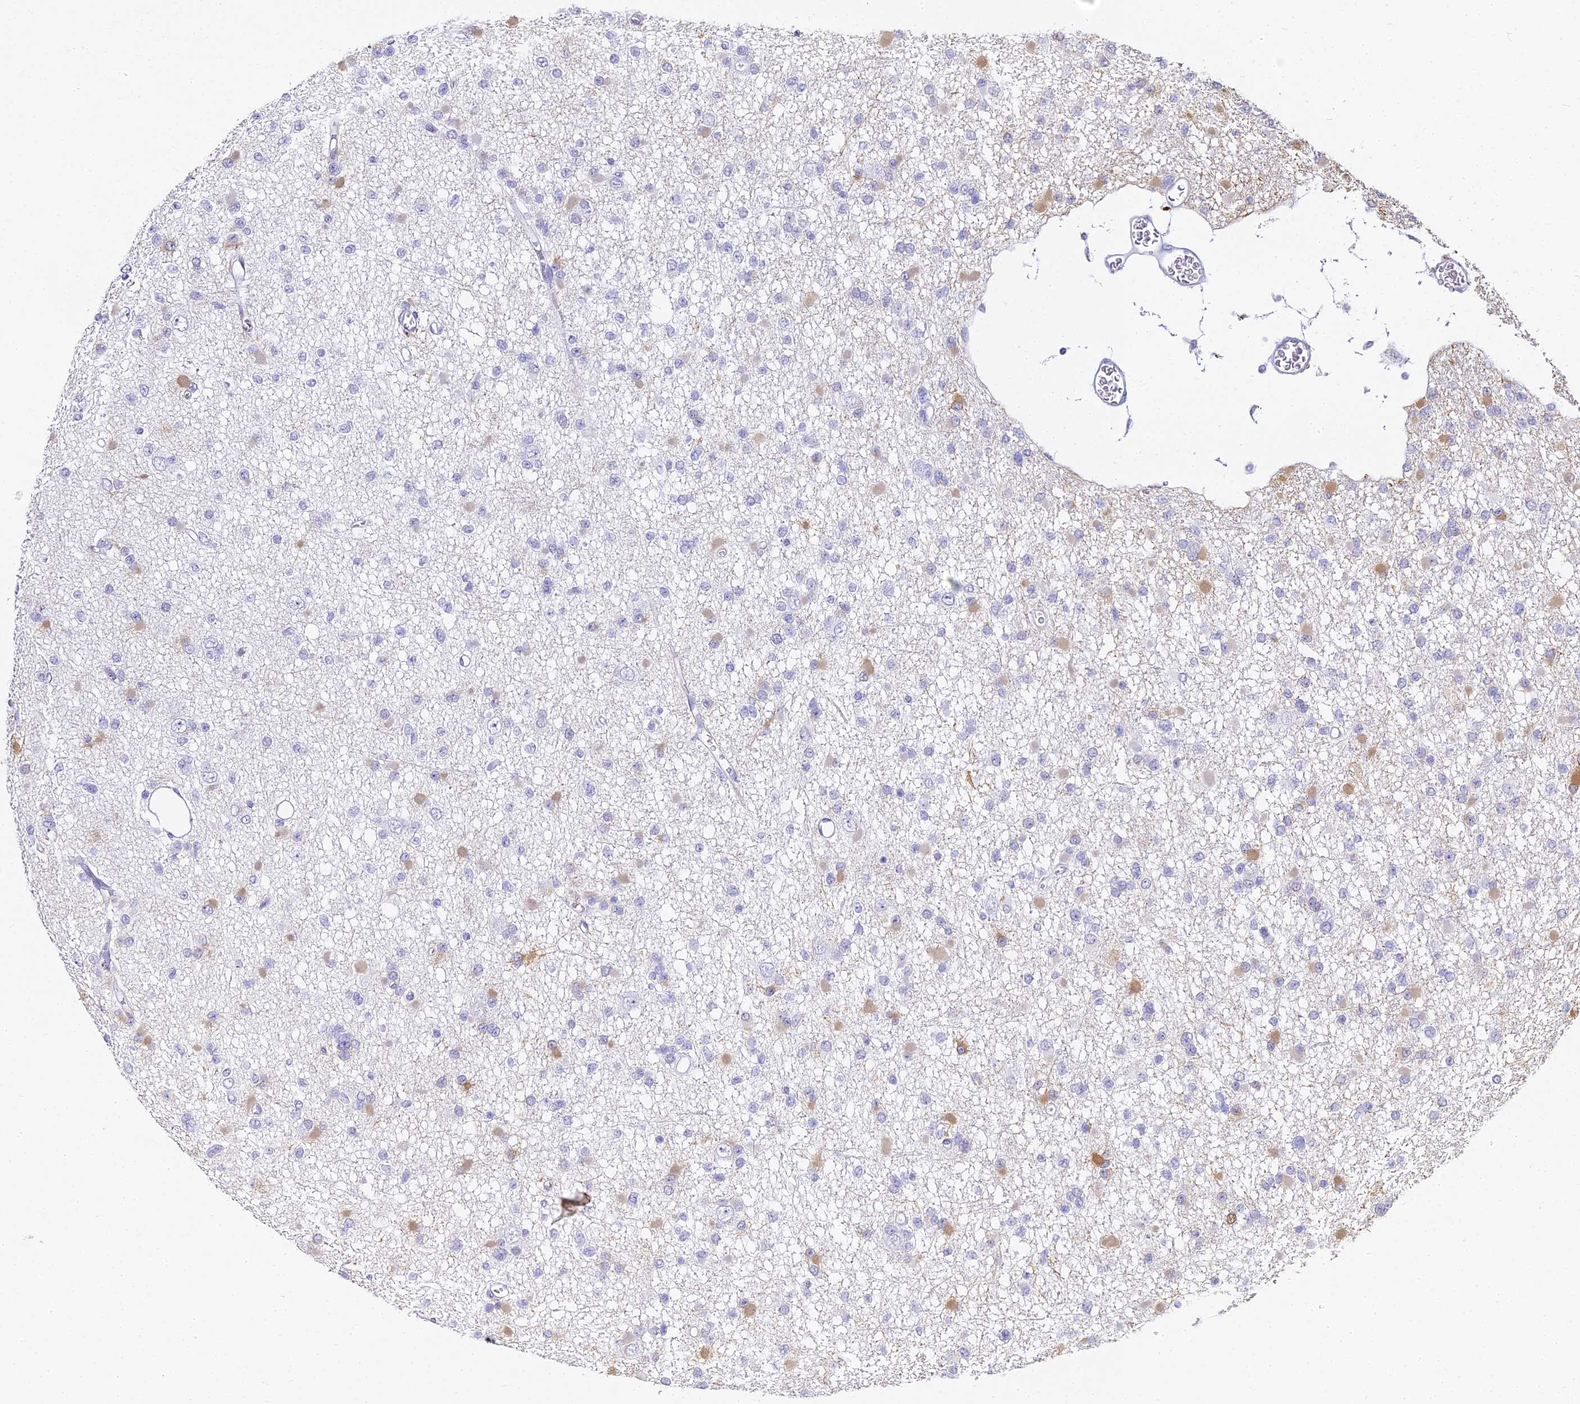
{"staining": {"intensity": "negative", "quantity": "none", "location": "none"}, "tissue": "glioma", "cell_type": "Tumor cells", "image_type": "cancer", "snomed": [{"axis": "morphology", "description": "Glioma, malignant, Low grade"}, {"axis": "topography", "description": "Brain"}], "caption": "DAB (3,3'-diaminobenzidine) immunohistochemical staining of human low-grade glioma (malignant) exhibits no significant positivity in tumor cells.", "gene": "ABHD14A-ACY1", "patient": {"sex": "female", "age": 22}}